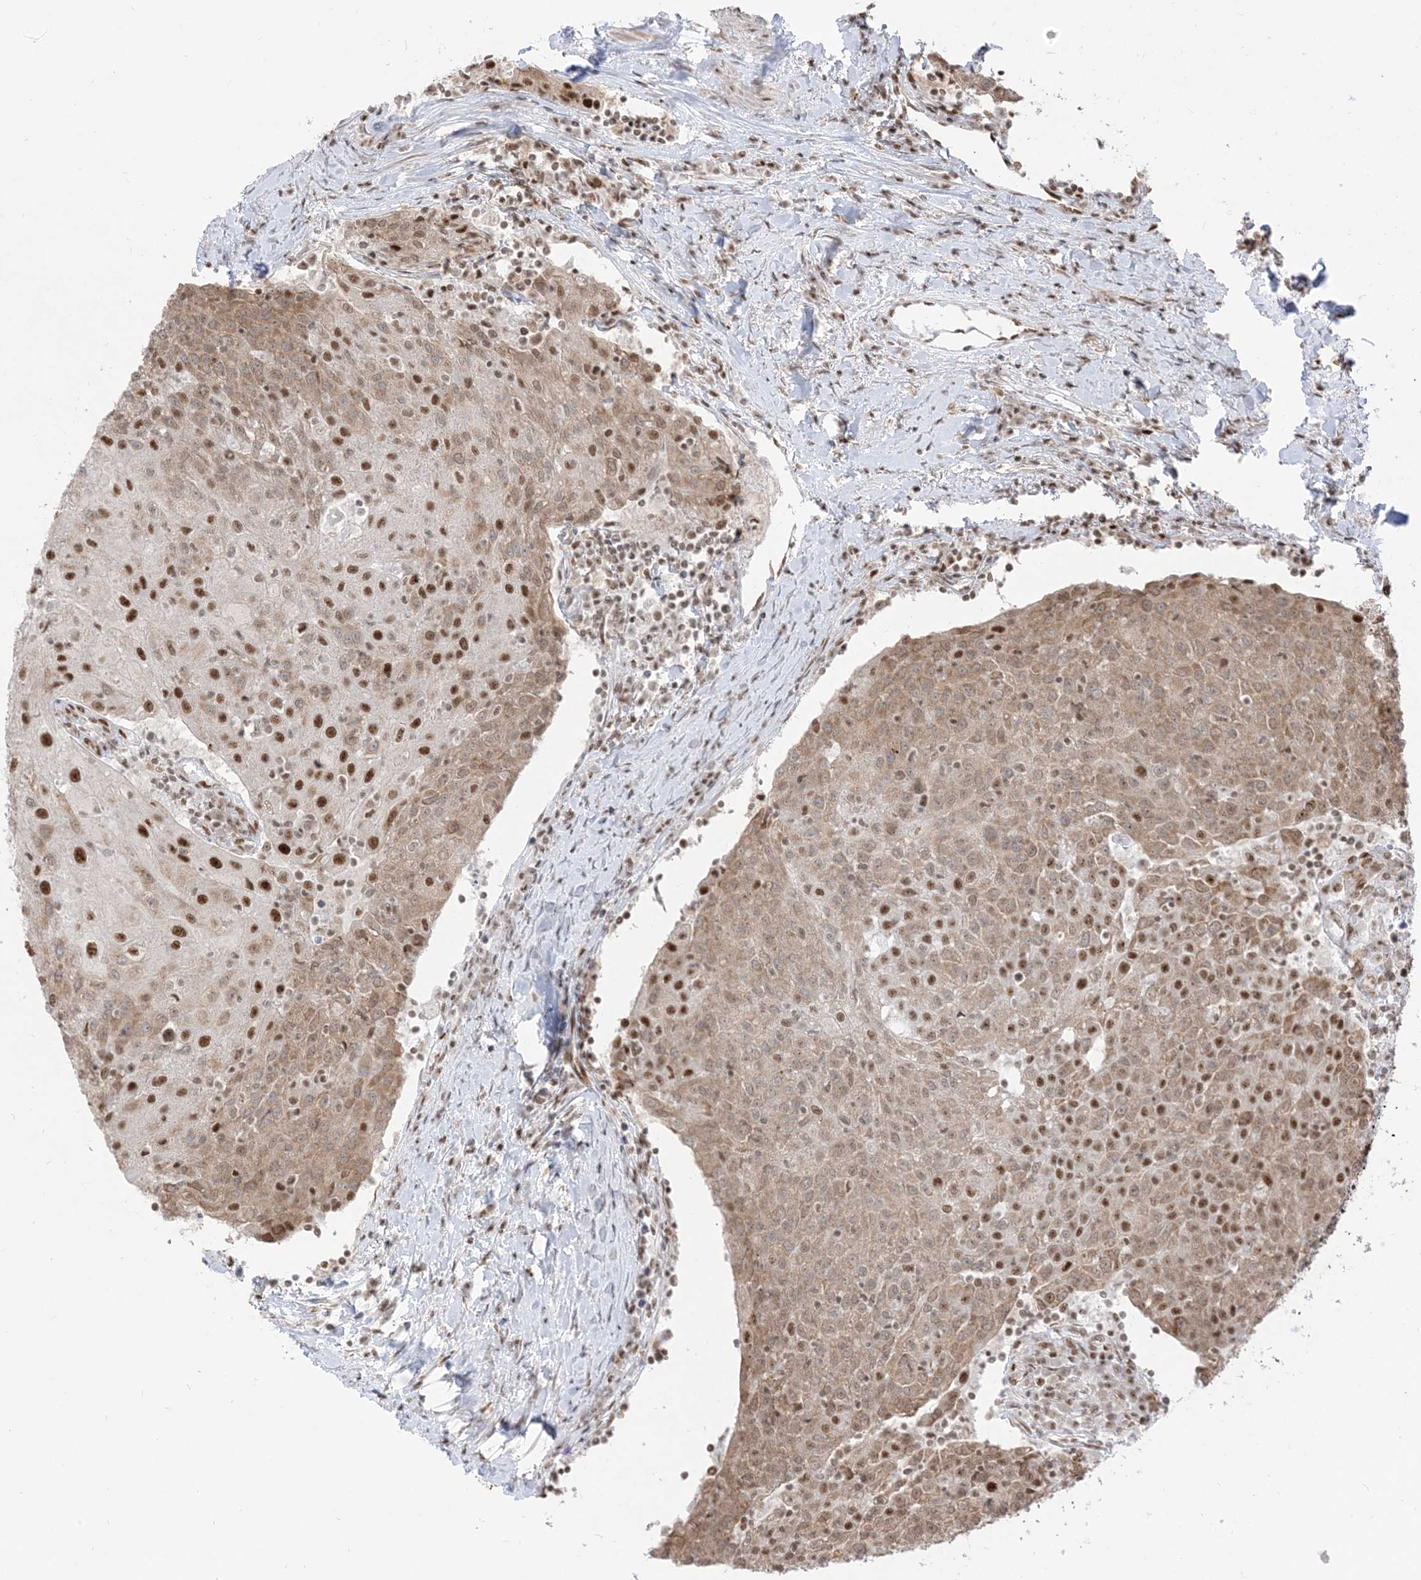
{"staining": {"intensity": "moderate", "quantity": ">75%", "location": "cytoplasmic/membranous,nuclear"}, "tissue": "urothelial cancer", "cell_type": "Tumor cells", "image_type": "cancer", "snomed": [{"axis": "morphology", "description": "Urothelial carcinoma, High grade"}, {"axis": "topography", "description": "Urinary bladder"}], "caption": "Moderate cytoplasmic/membranous and nuclear protein staining is present in about >75% of tumor cells in urothelial cancer.", "gene": "ARGLU1", "patient": {"sex": "female", "age": 85}}